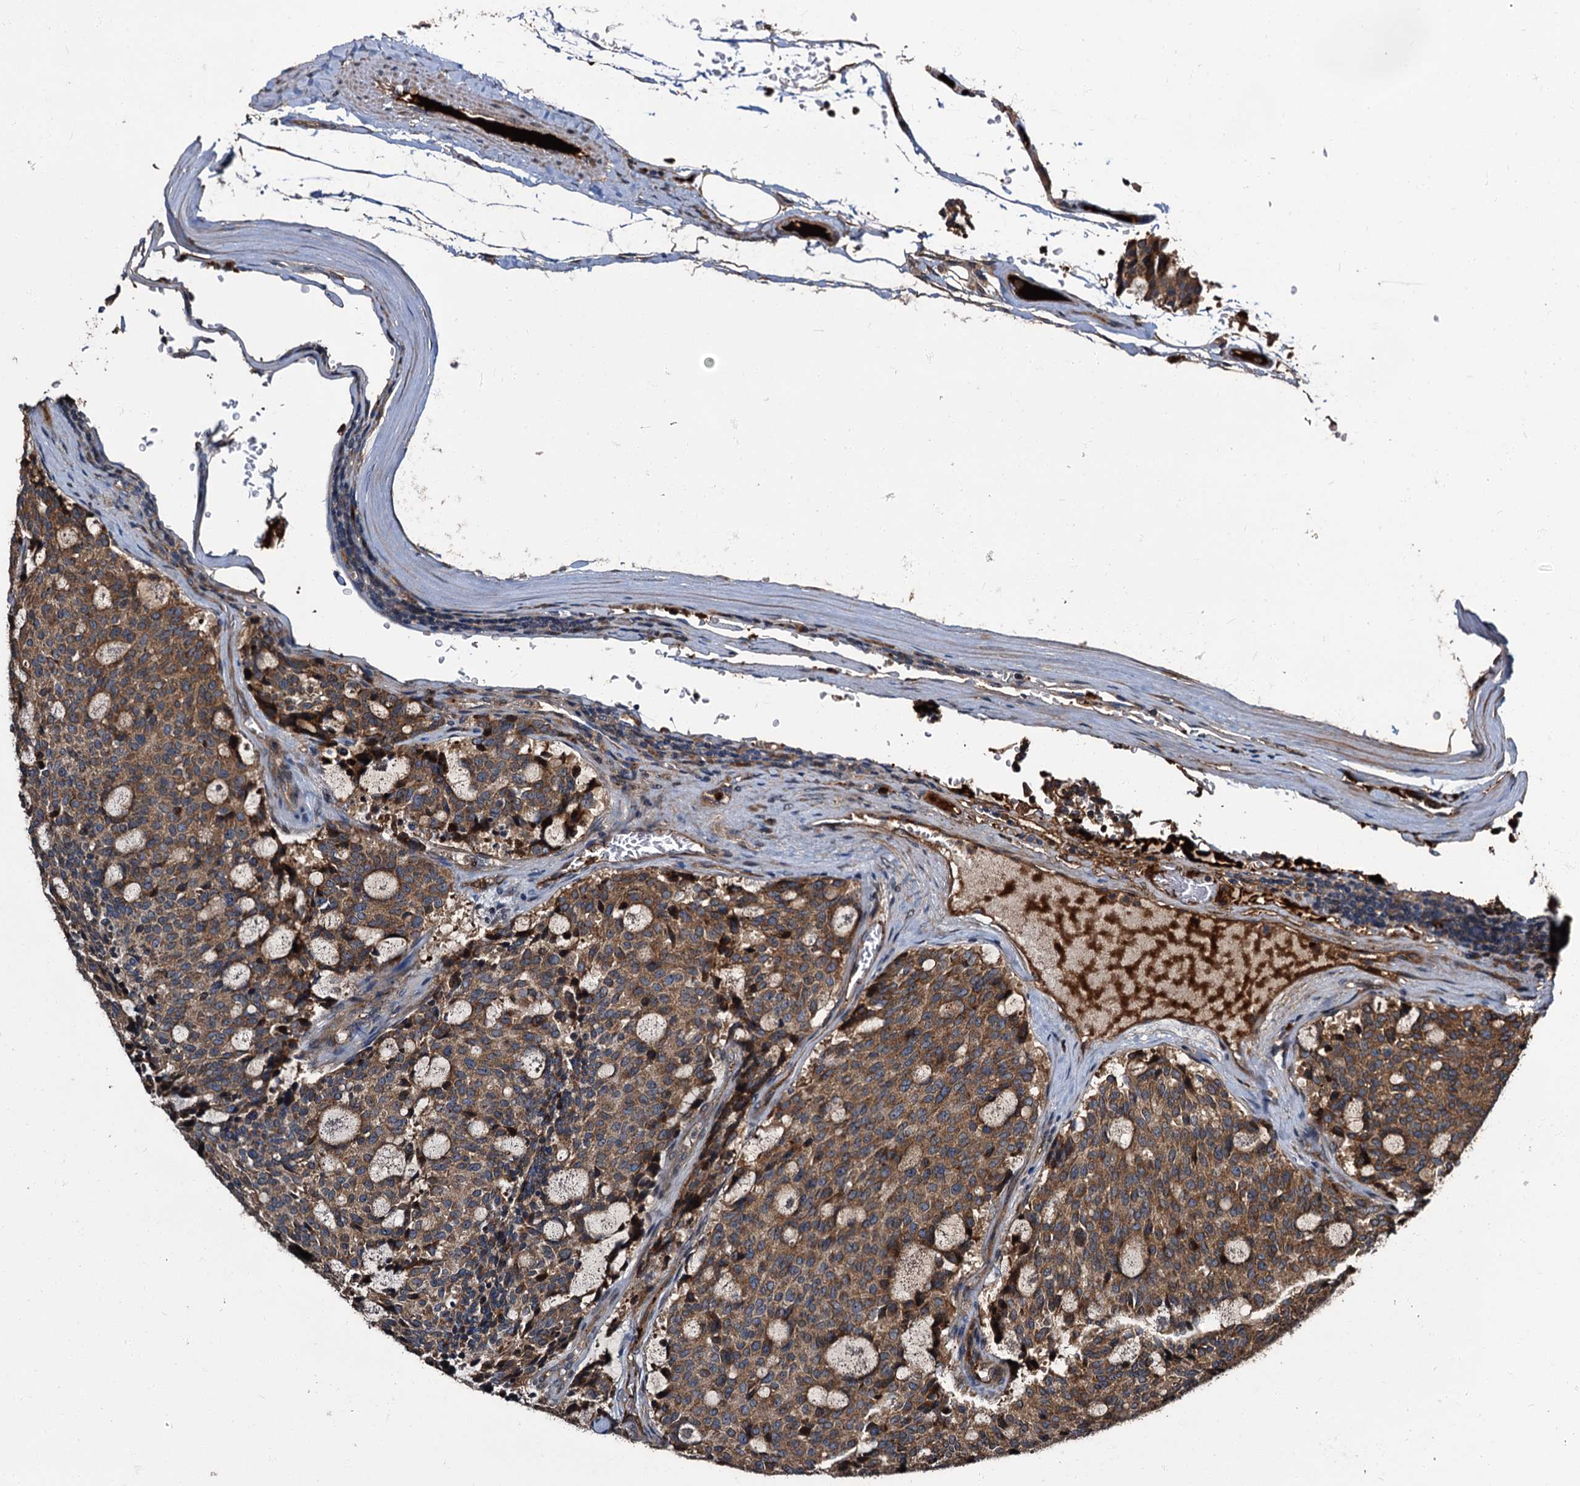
{"staining": {"intensity": "moderate", "quantity": ">75%", "location": "cytoplasmic/membranous"}, "tissue": "carcinoid", "cell_type": "Tumor cells", "image_type": "cancer", "snomed": [{"axis": "morphology", "description": "Carcinoid, malignant, NOS"}, {"axis": "topography", "description": "Pancreas"}], "caption": "High-power microscopy captured an IHC micrograph of carcinoid, revealing moderate cytoplasmic/membranous expression in approximately >75% of tumor cells. Immunohistochemistry stains the protein of interest in brown and the nuclei are stained blue.", "gene": "PEX5", "patient": {"sex": "female", "age": 54}}